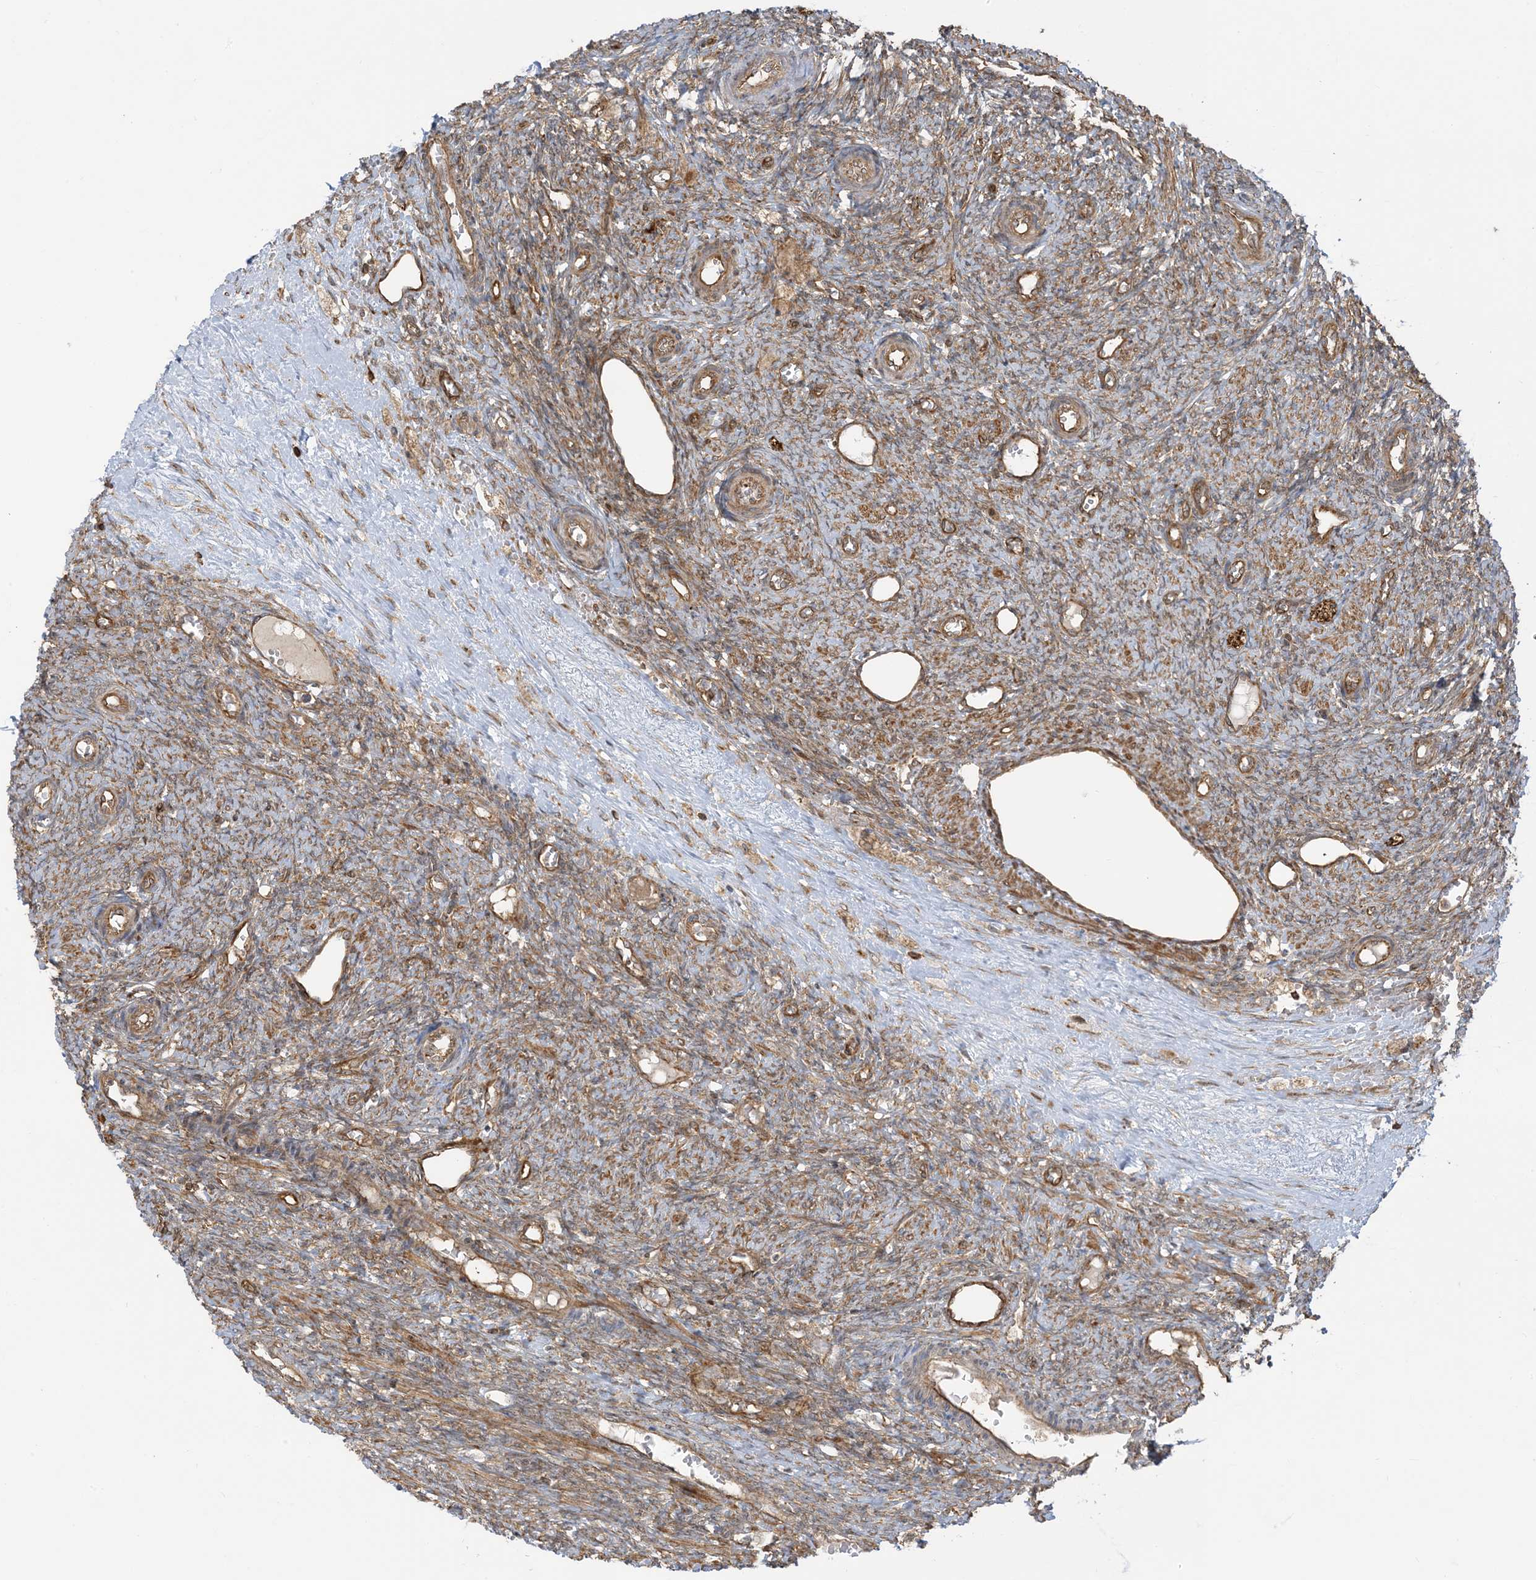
{"staining": {"intensity": "strong", "quantity": ">75%", "location": "cytoplasmic/membranous"}, "tissue": "ovary", "cell_type": "Follicle cells", "image_type": "normal", "snomed": [{"axis": "morphology", "description": "Normal tissue, NOS"}, {"axis": "topography", "description": "Ovary"}], "caption": "Immunohistochemistry image of benign ovary: human ovary stained using IHC exhibits high levels of strong protein expression localized specifically in the cytoplasmic/membranous of follicle cells, appearing as a cytoplasmic/membranous brown color.", "gene": "SRP72", "patient": {"sex": "female", "age": 41}}